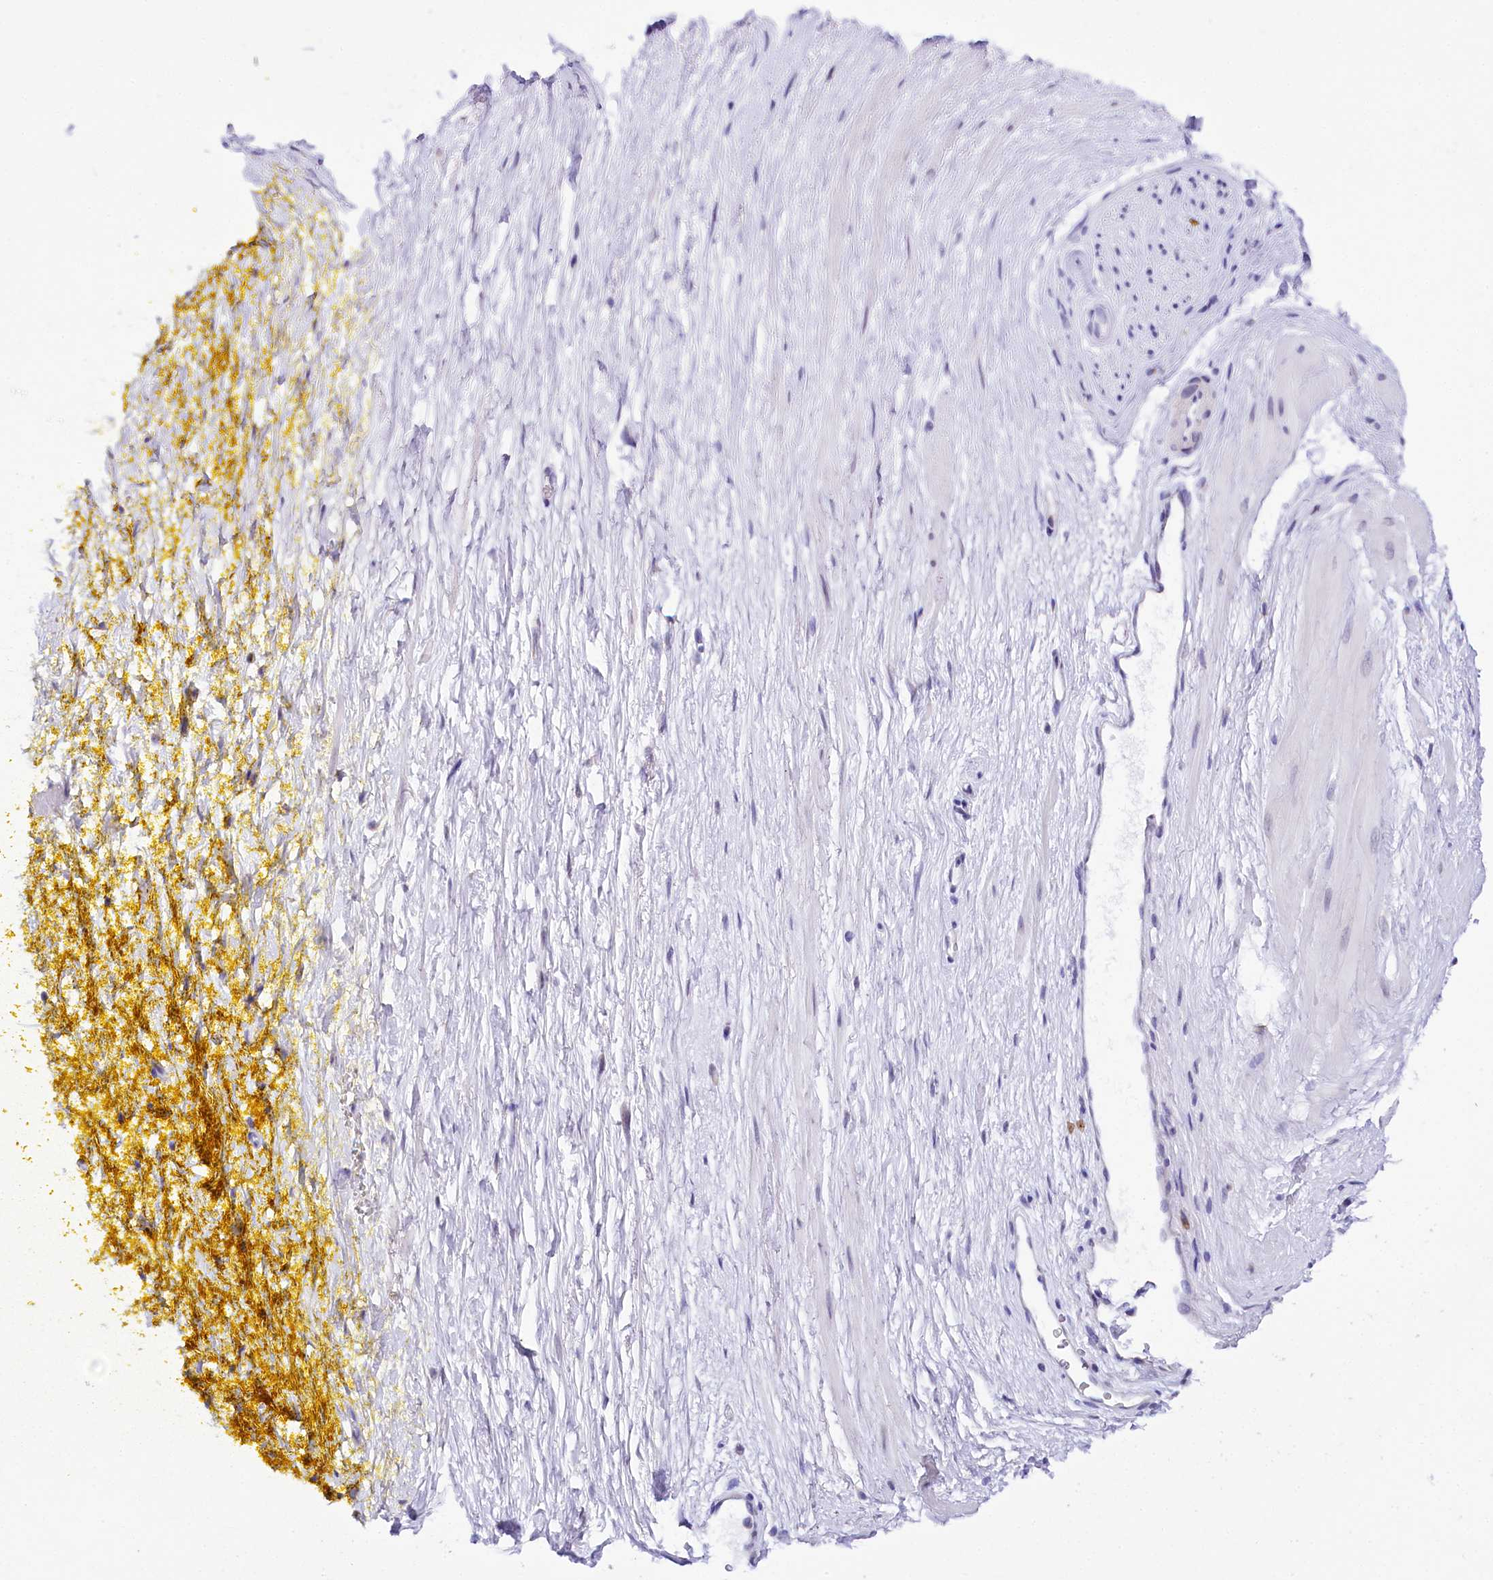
{"staining": {"intensity": "negative", "quantity": "none", "location": "none"}, "tissue": "adipose tissue", "cell_type": "Adipocytes", "image_type": "normal", "snomed": [{"axis": "morphology", "description": "Normal tissue, NOS"}, {"axis": "morphology", "description": "Adenocarcinoma, Low grade"}, {"axis": "topography", "description": "Prostate"}, {"axis": "topography", "description": "Peripheral nerve tissue"}], "caption": "IHC photomicrograph of normal adipose tissue stained for a protein (brown), which reveals no expression in adipocytes.", "gene": "SPATS2", "patient": {"sex": "male", "age": 63}}